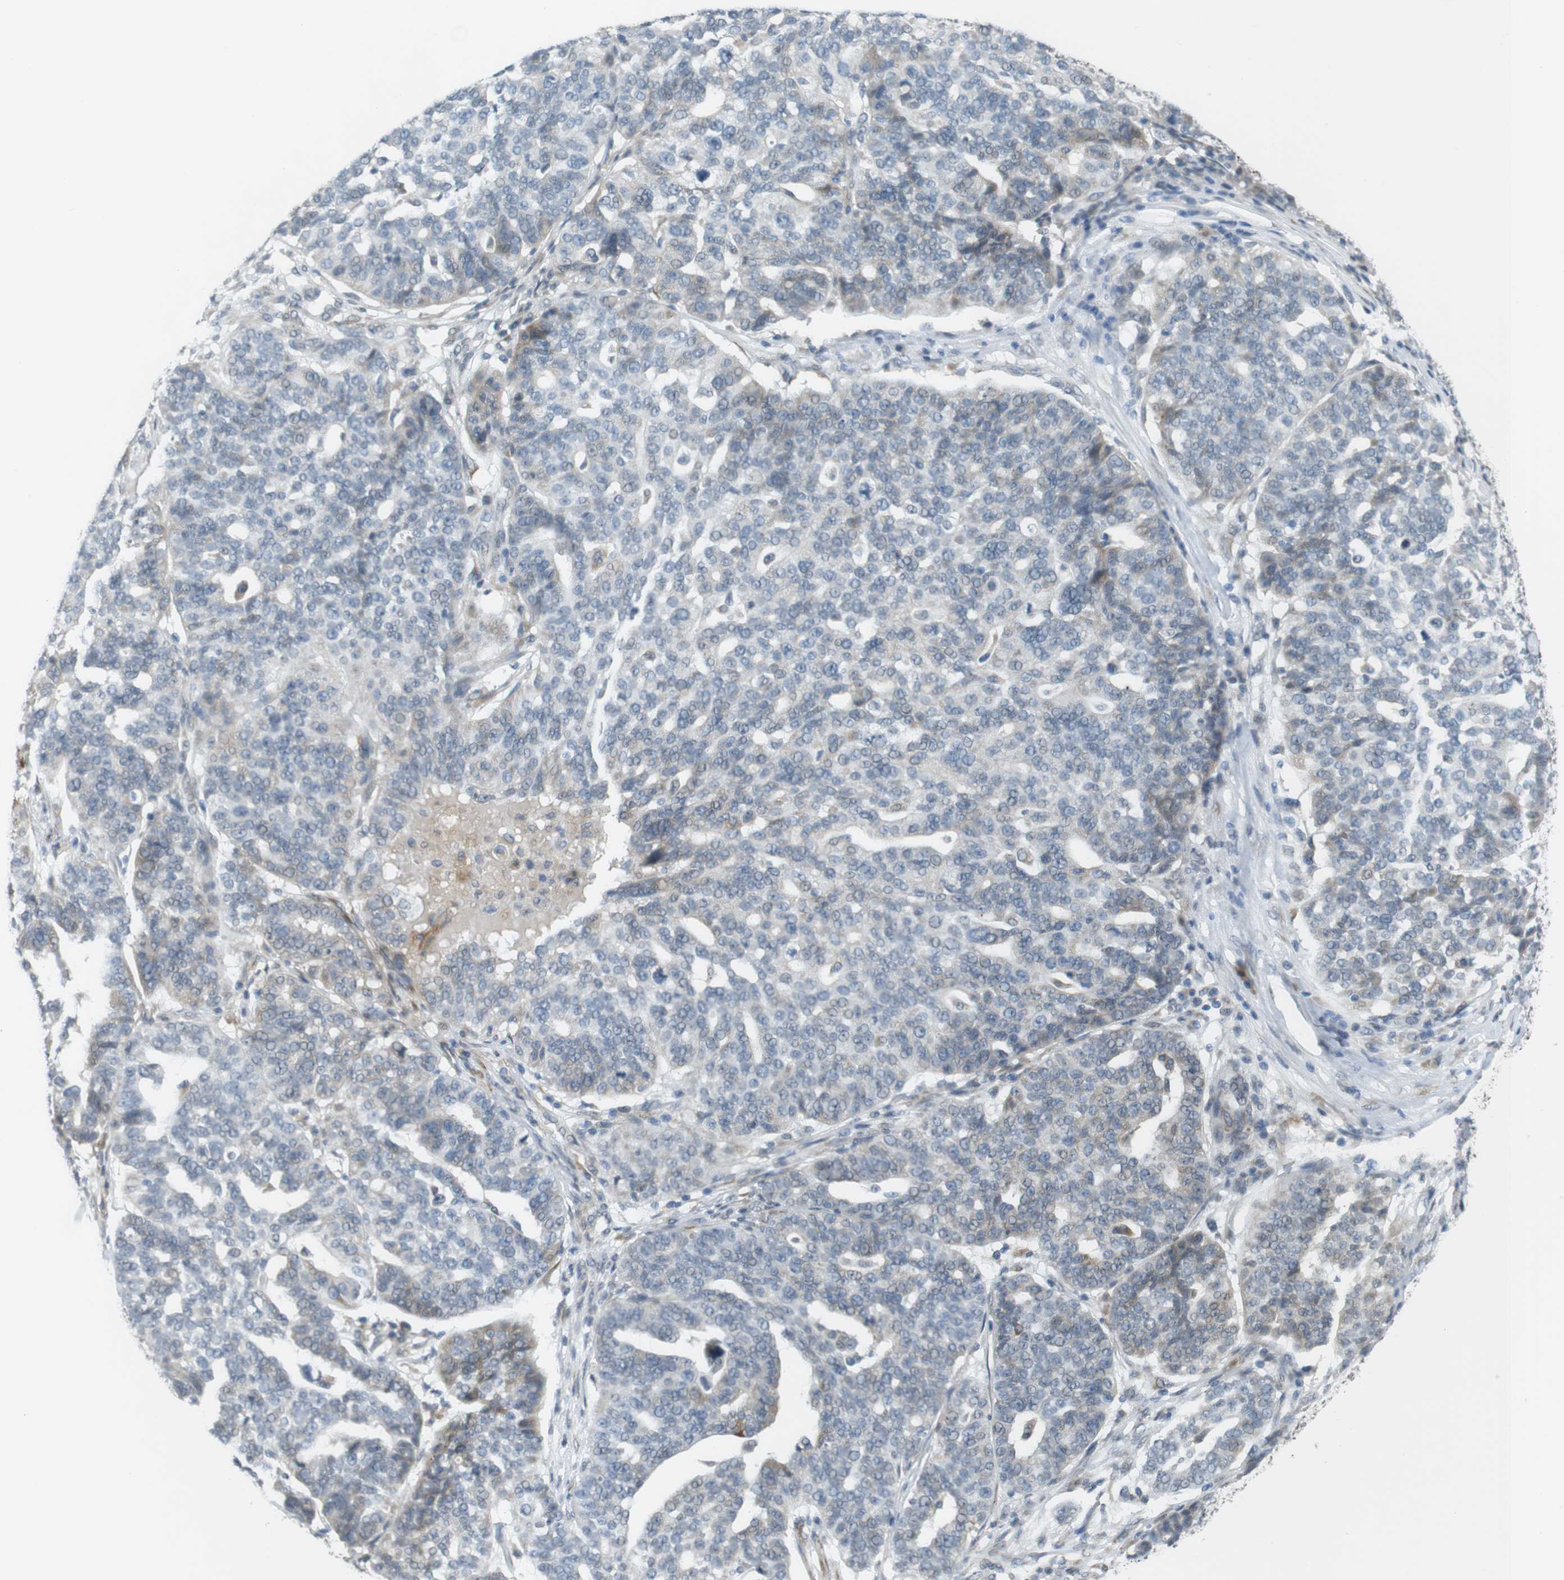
{"staining": {"intensity": "weak", "quantity": "<25%", "location": "cytoplasmic/membranous"}, "tissue": "ovarian cancer", "cell_type": "Tumor cells", "image_type": "cancer", "snomed": [{"axis": "morphology", "description": "Cystadenocarcinoma, serous, NOS"}, {"axis": "topography", "description": "Ovary"}], "caption": "The histopathology image reveals no staining of tumor cells in ovarian serous cystadenocarcinoma. (DAB (3,3'-diaminobenzidine) immunohistochemistry, high magnification).", "gene": "FZD10", "patient": {"sex": "female", "age": 59}}